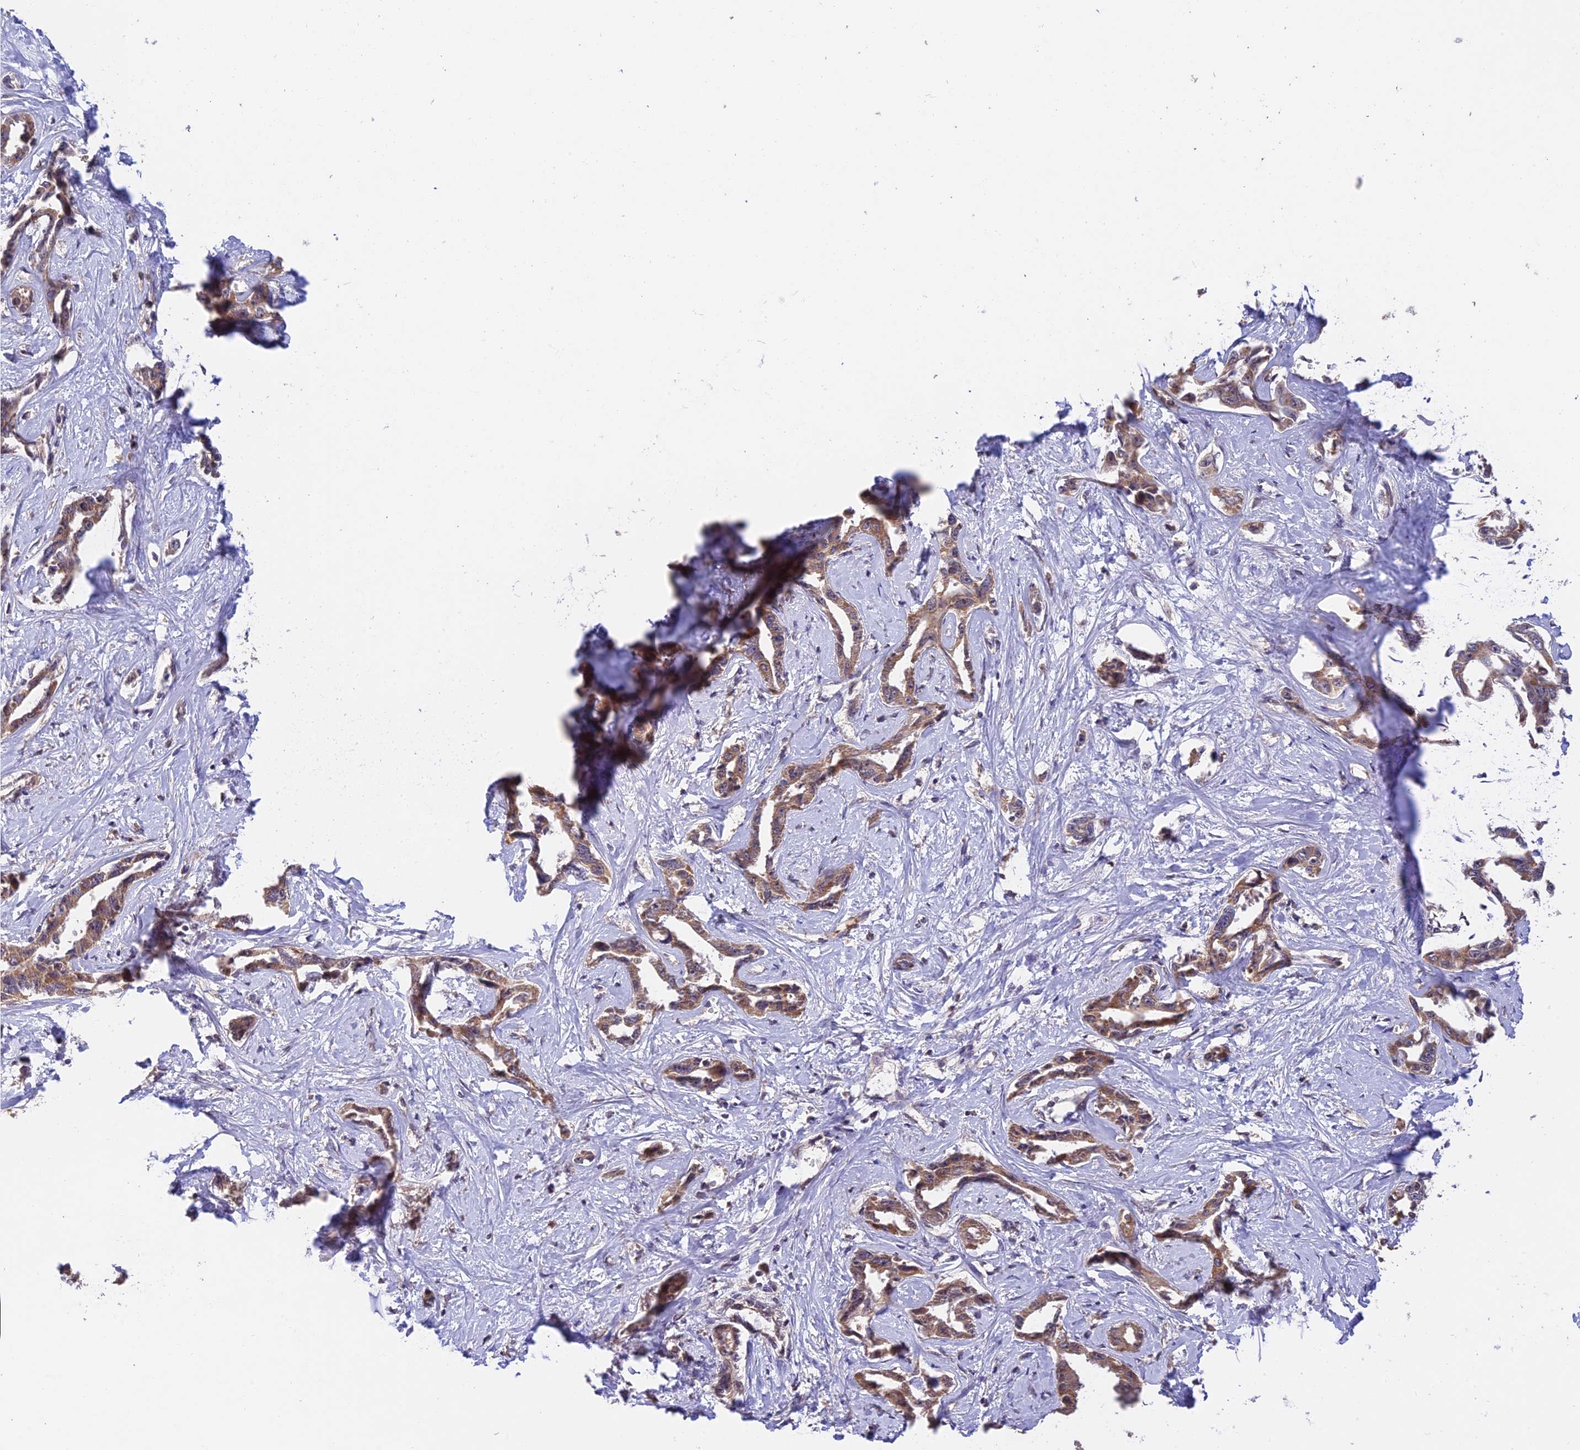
{"staining": {"intensity": "moderate", "quantity": ">75%", "location": "cytoplasmic/membranous"}, "tissue": "liver cancer", "cell_type": "Tumor cells", "image_type": "cancer", "snomed": [{"axis": "morphology", "description": "Cholangiocarcinoma"}, {"axis": "topography", "description": "Liver"}], "caption": "Brown immunohistochemical staining in human liver cancer demonstrates moderate cytoplasmic/membranous expression in about >75% of tumor cells. The staining is performed using DAB brown chromogen to label protein expression. The nuclei are counter-stained blue using hematoxylin.", "gene": "MNS1", "patient": {"sex": "male", "age": 59}}